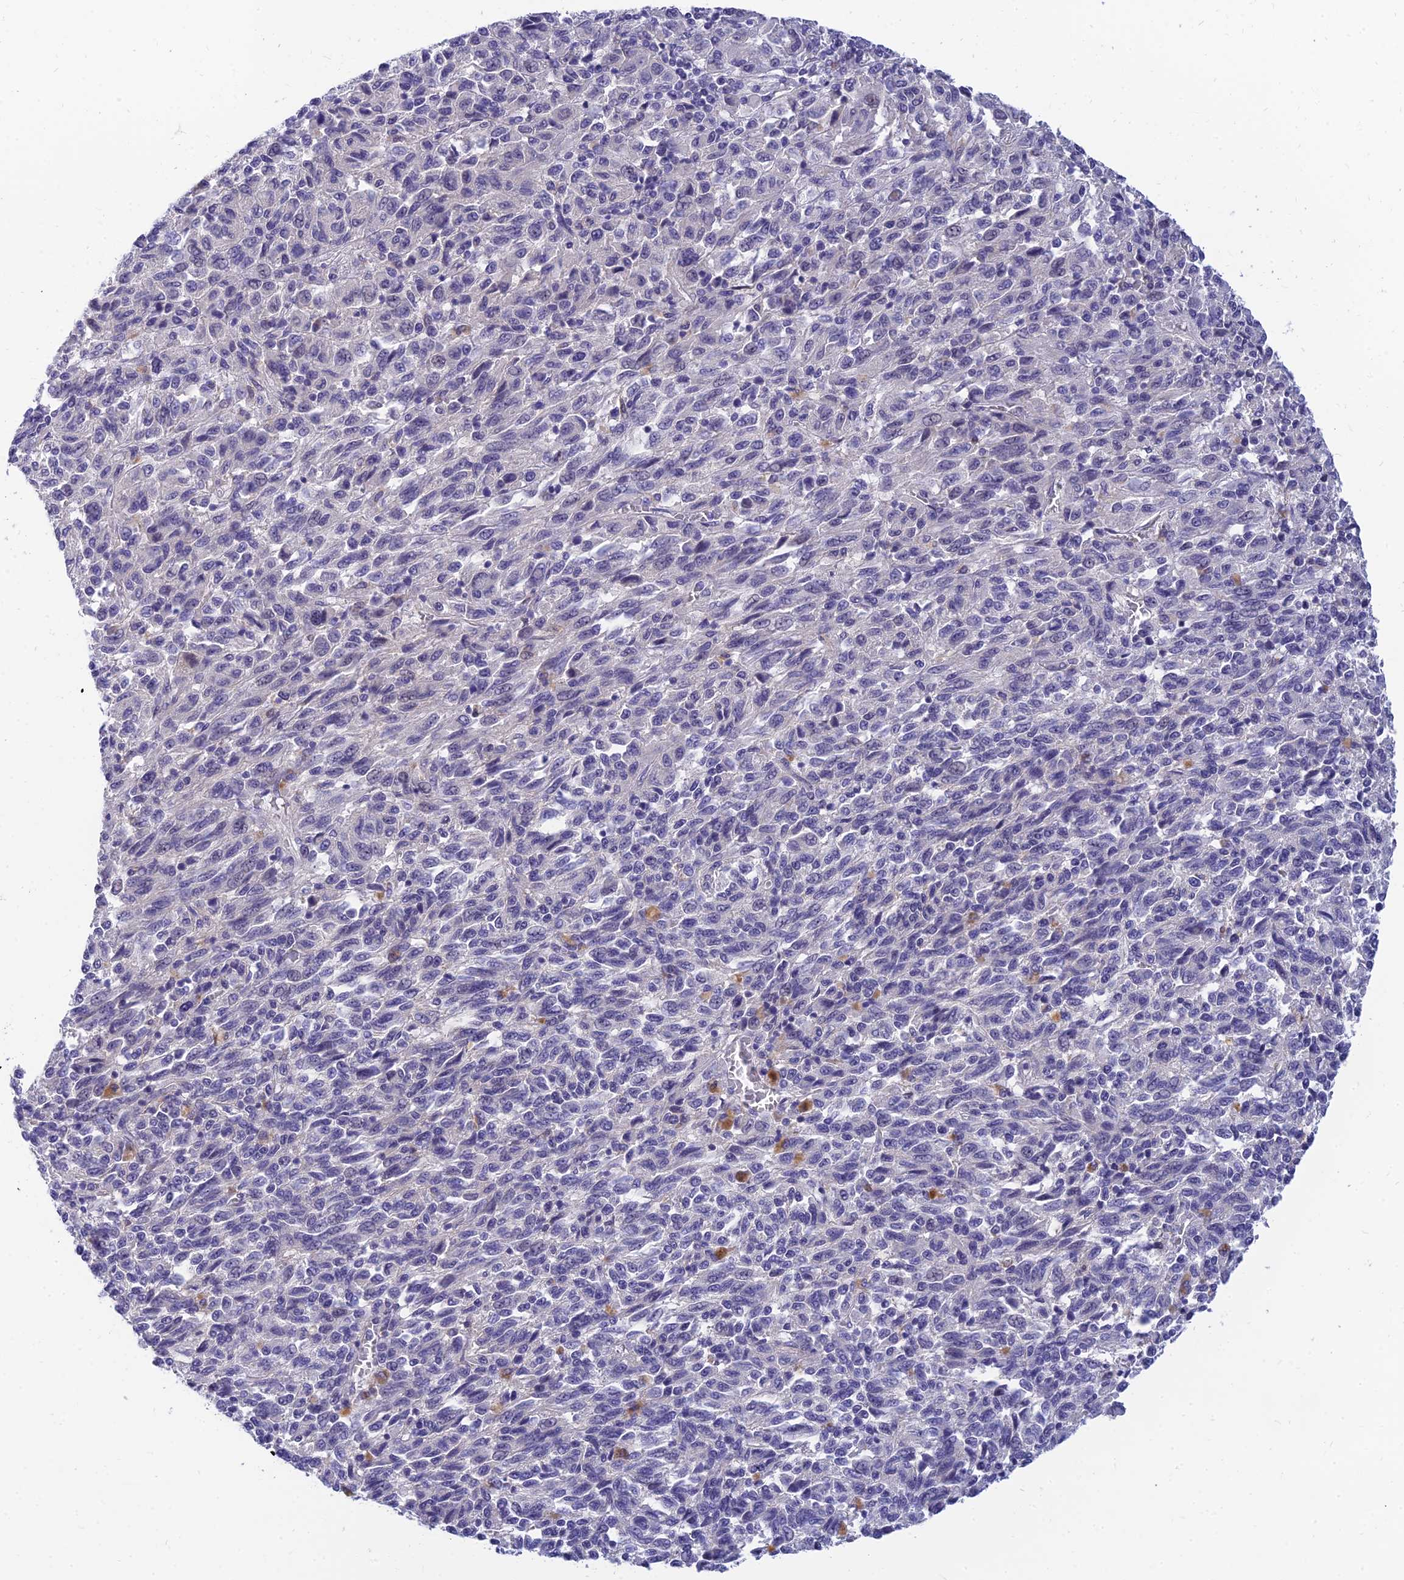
{"staining": {"intensity": "negative", "quantity": "none", "location": "none"}, "tissue": "melanoma", "cell_type": "Tumor cells", "image_type": "cancer", "snomed": [{"axis": "morphology", "description": "Malignant melanoma, Metastatic site"}, {"axis": "topography", "description": "Lung"}], "caption": "IHC of malignant melanoma (metastatic site) shows no expression in tumor cells.", "gene": "TMEM161B", "patient": {"sex": "male", "age": 64}}